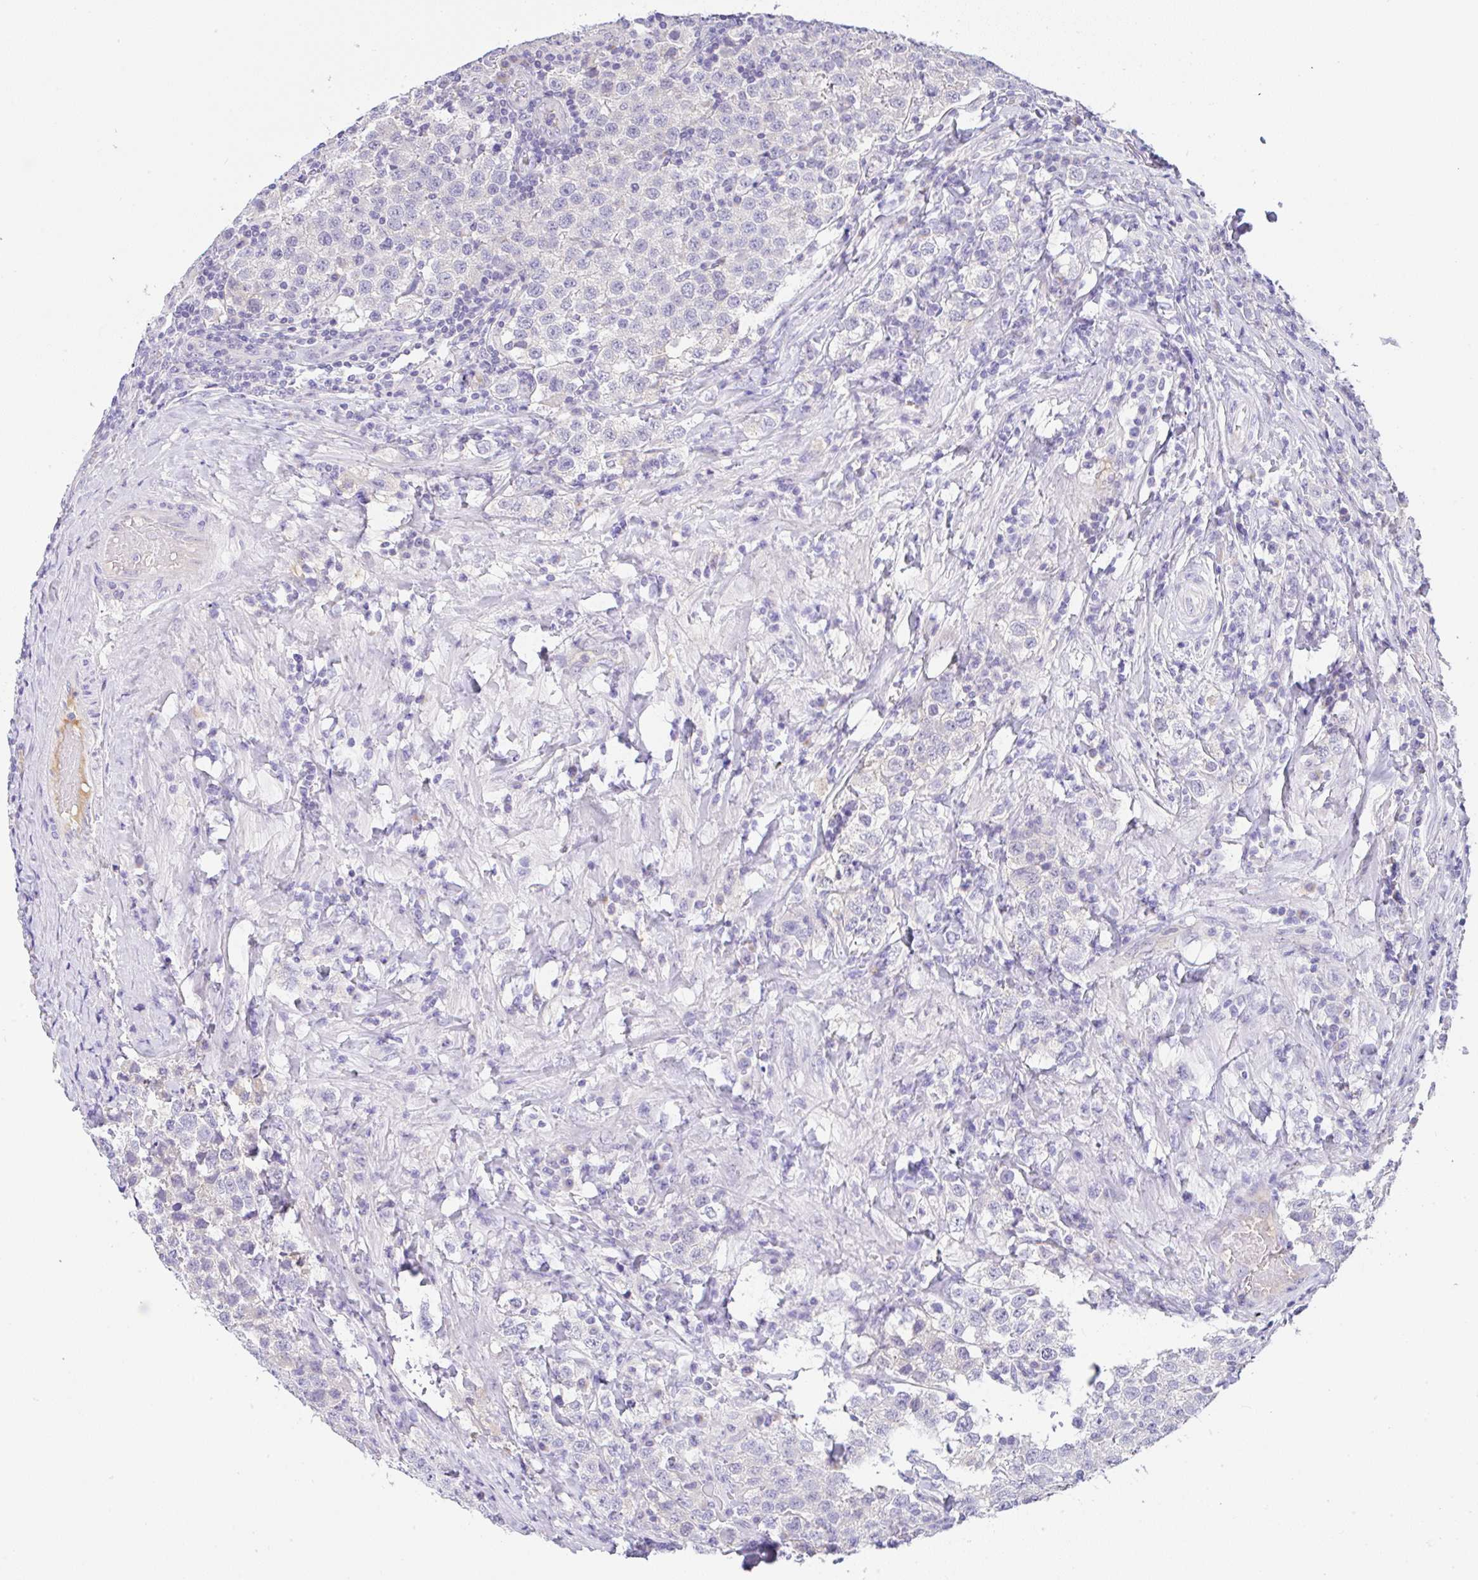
{"staining": {"intensity": "negative", "quantity": "none", "location": "none"}, "tissue": "testis cancer", "cell_type": "Tumor cells", "image_type": "cancer", "snomed": [{"axis": "morphology", "description": "Seminoma, NOS"}, {"axis": "topography", "description": "Testis"}], "caption": "Tumor cells show no significant protein staining in testis seminoma. The staining was performed using DAB to visualize the protein expression in brown, while the nuclei were stained in blue with hematoxylin (Magnification: 20x).", "gene": "SERPINE3", "patient": {"sex": "male", "age": 34}}